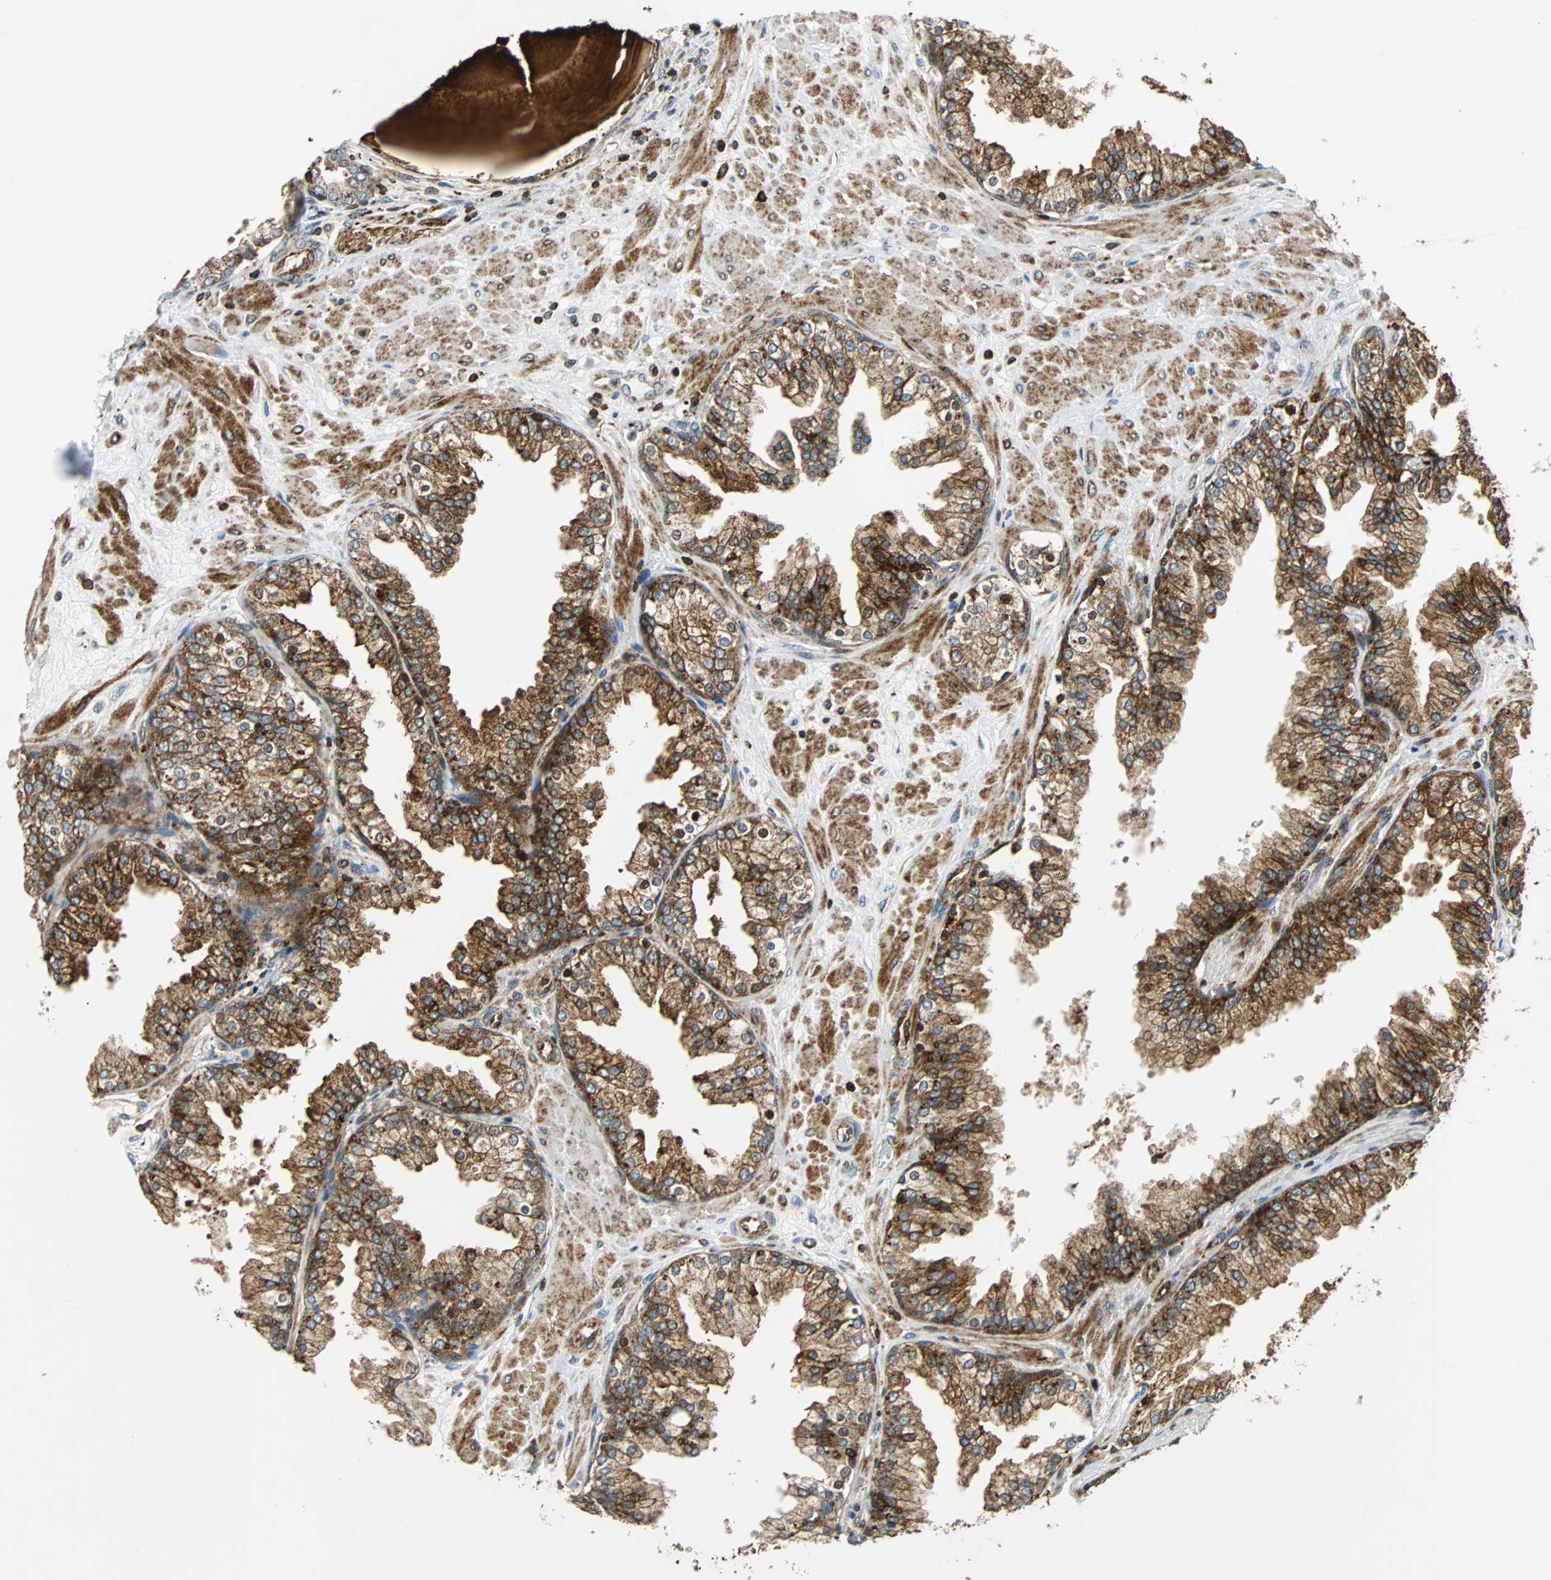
{"staining": {"intensity": "strong", "quantity": ">75%", "location": "cytoplasmic/membranous,nuclear"}, "tissue": "prostate", "cell_type": "Glandular cells", "image_type": "normal", "snomed": [{"axis": "morphology", "description": "Normal tissue, NOS"}, {"axis": "topography", "description": "Prostate"}], "caption": "High-power microscopy captured an immunohistochemistry photomicrograph of benign prostate, revealing strong cytoplasmic/membranous,nuclear positivity in about >75% of glandular cells.", "gene": "TUBA4A", "patient": {"sex": "male", "age": 51}}